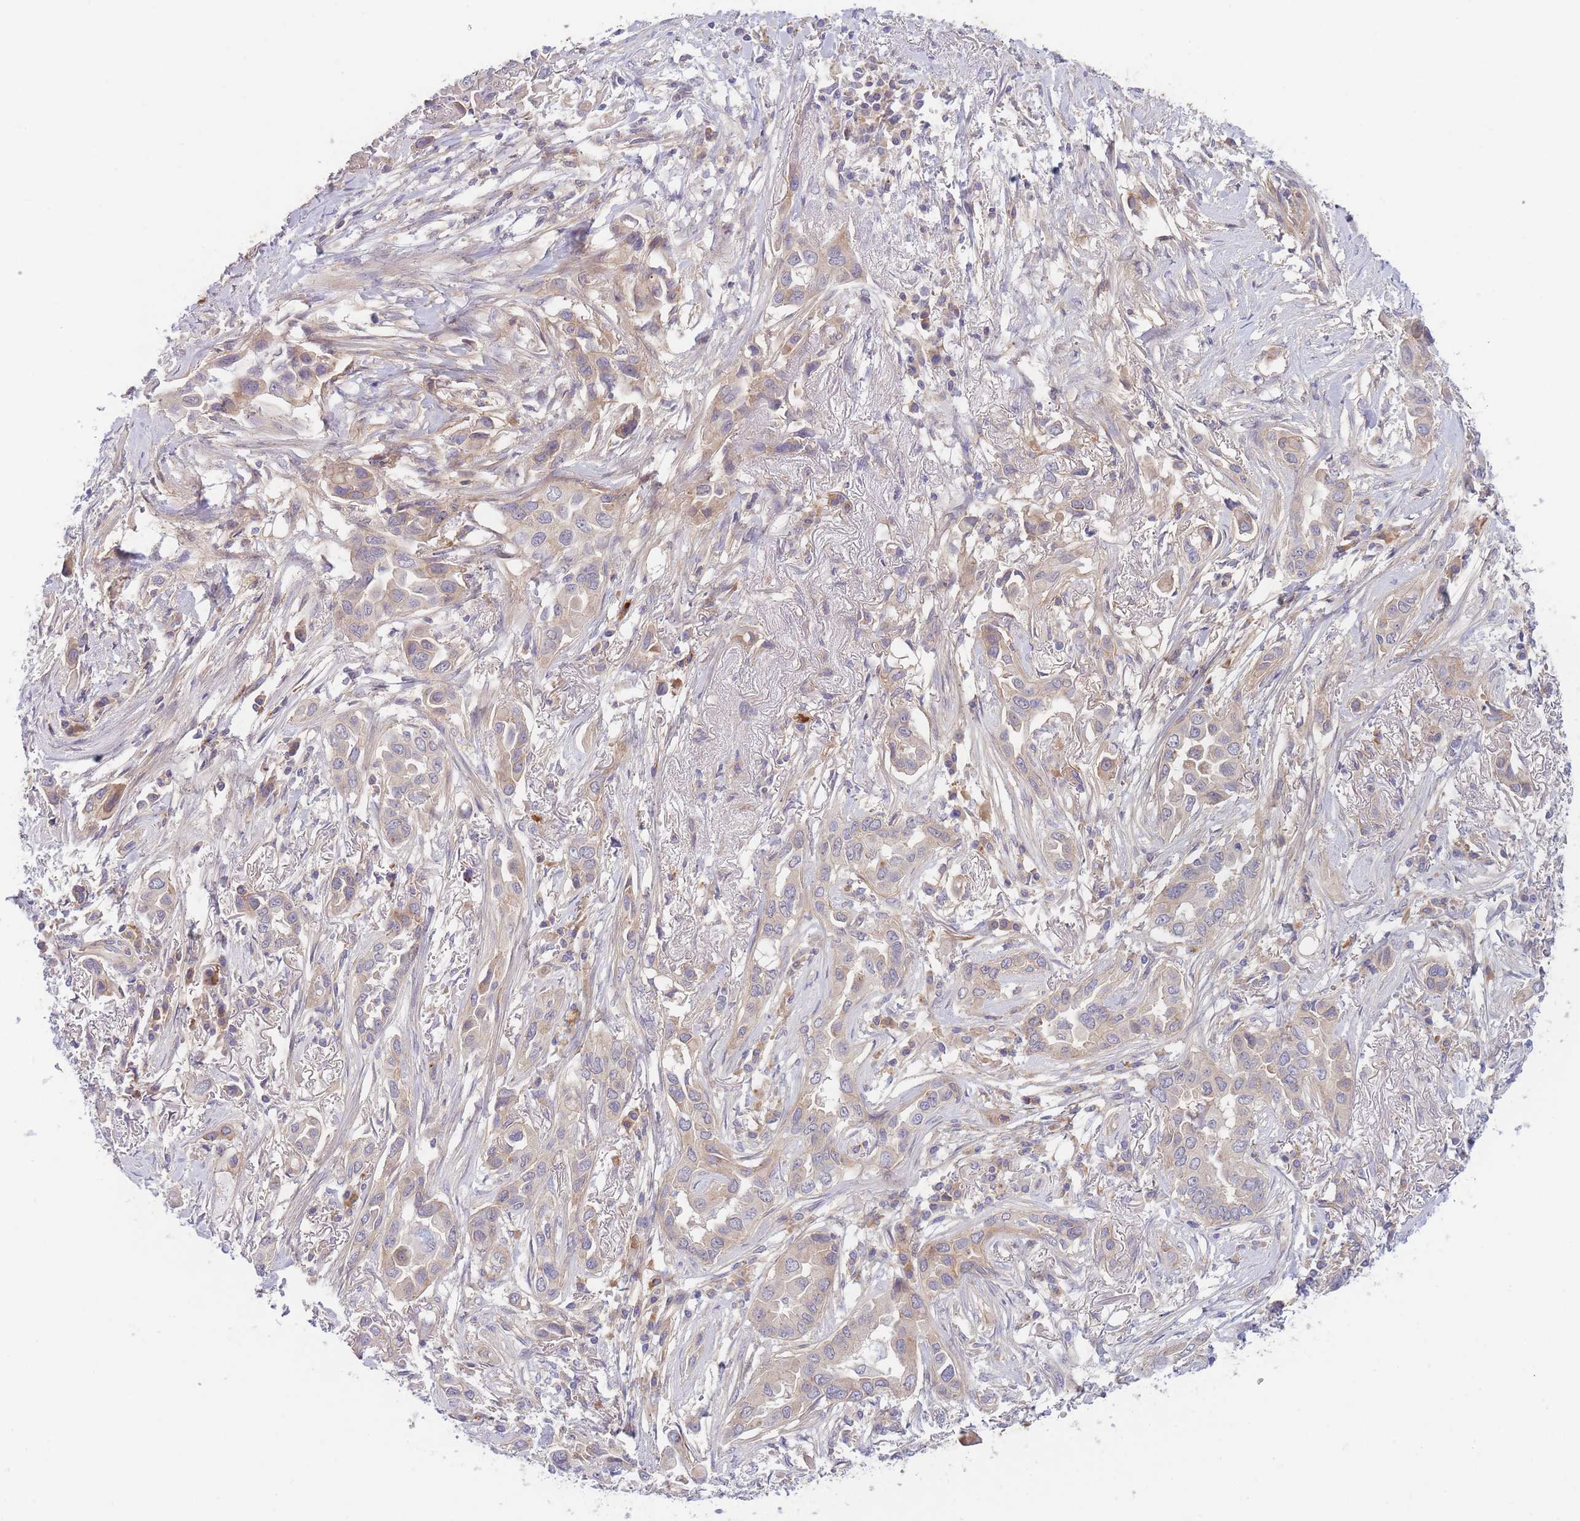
{"staining": {"intensity": "weak", "quantity": ">75%", "location": "cytoplasmic/membranous"}, "tissue": "lung cancer", "cell_type": "Tumor cells", "image_type": "cancer", "snomed": [{"axis": "morphology", "description": "Adenocarcinoma, NOS"}, {"axis": "topography", "description": "Lung"}], "caption": "An image of human lung cancer (adenocarcinoma) stained for a protein shows weak cytoplasmic/membranous brown staining in tumor cells.", "gene": "WDR93", "patient": {"sex": "female", "age": 76}}